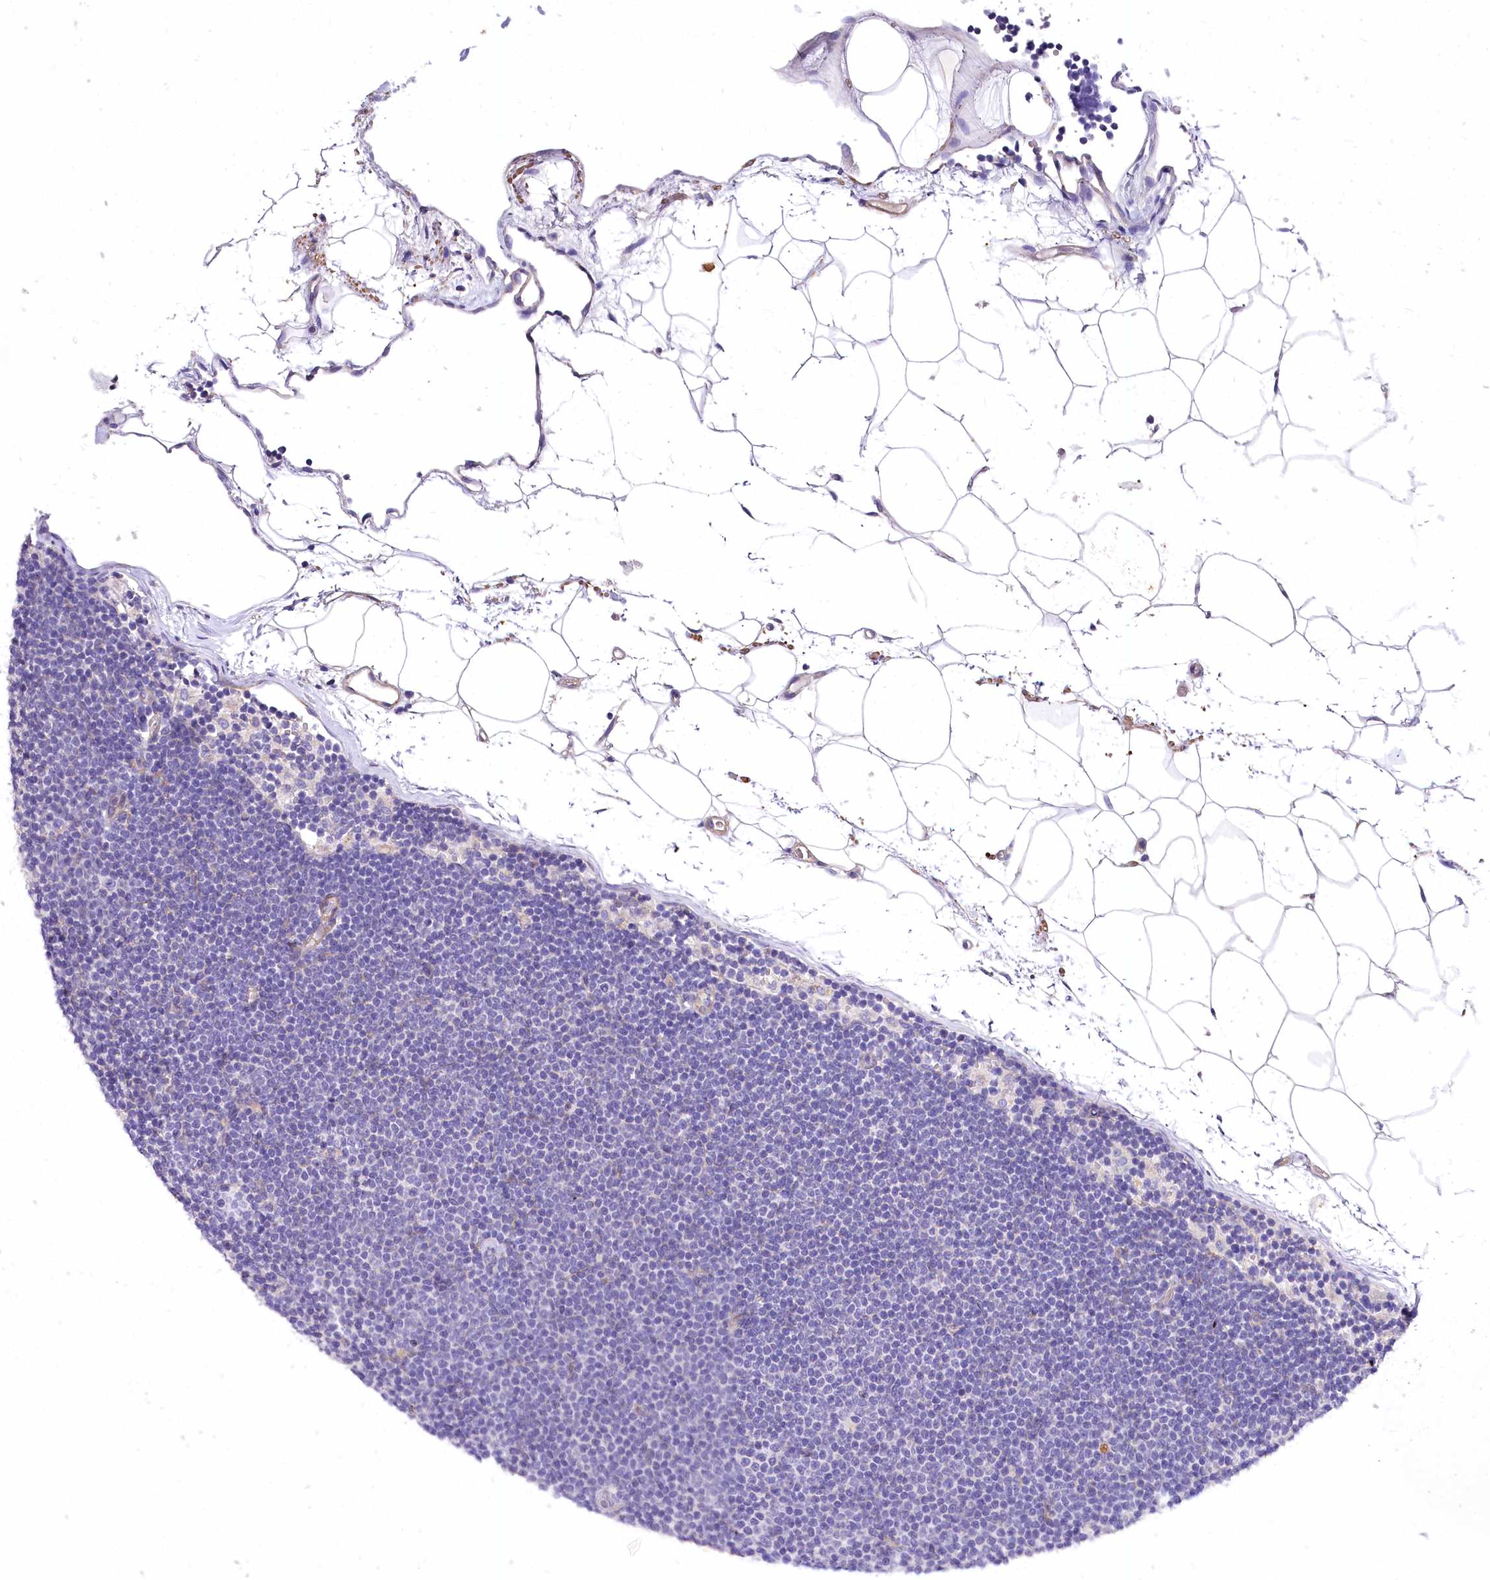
{"staining": {"intensity": "negative", "quantity": "none", "location": "none"}, "tissue": "lymphoma", "cell_type": "Tumor cells", "image_type": "cancer", "snomed": [{"axis": "morphology", "description": "Malignant lymphoma, non-Hodgkin's type, Low grade"}, {"axis": "topography", "description": "Lymph node"}], "caption": "Immunohistochemical staining of human lymphoma reveals no significant positivity in tumor cells.", "gene": "RDH16", "patient": {"sex": "female", "age": 53}}